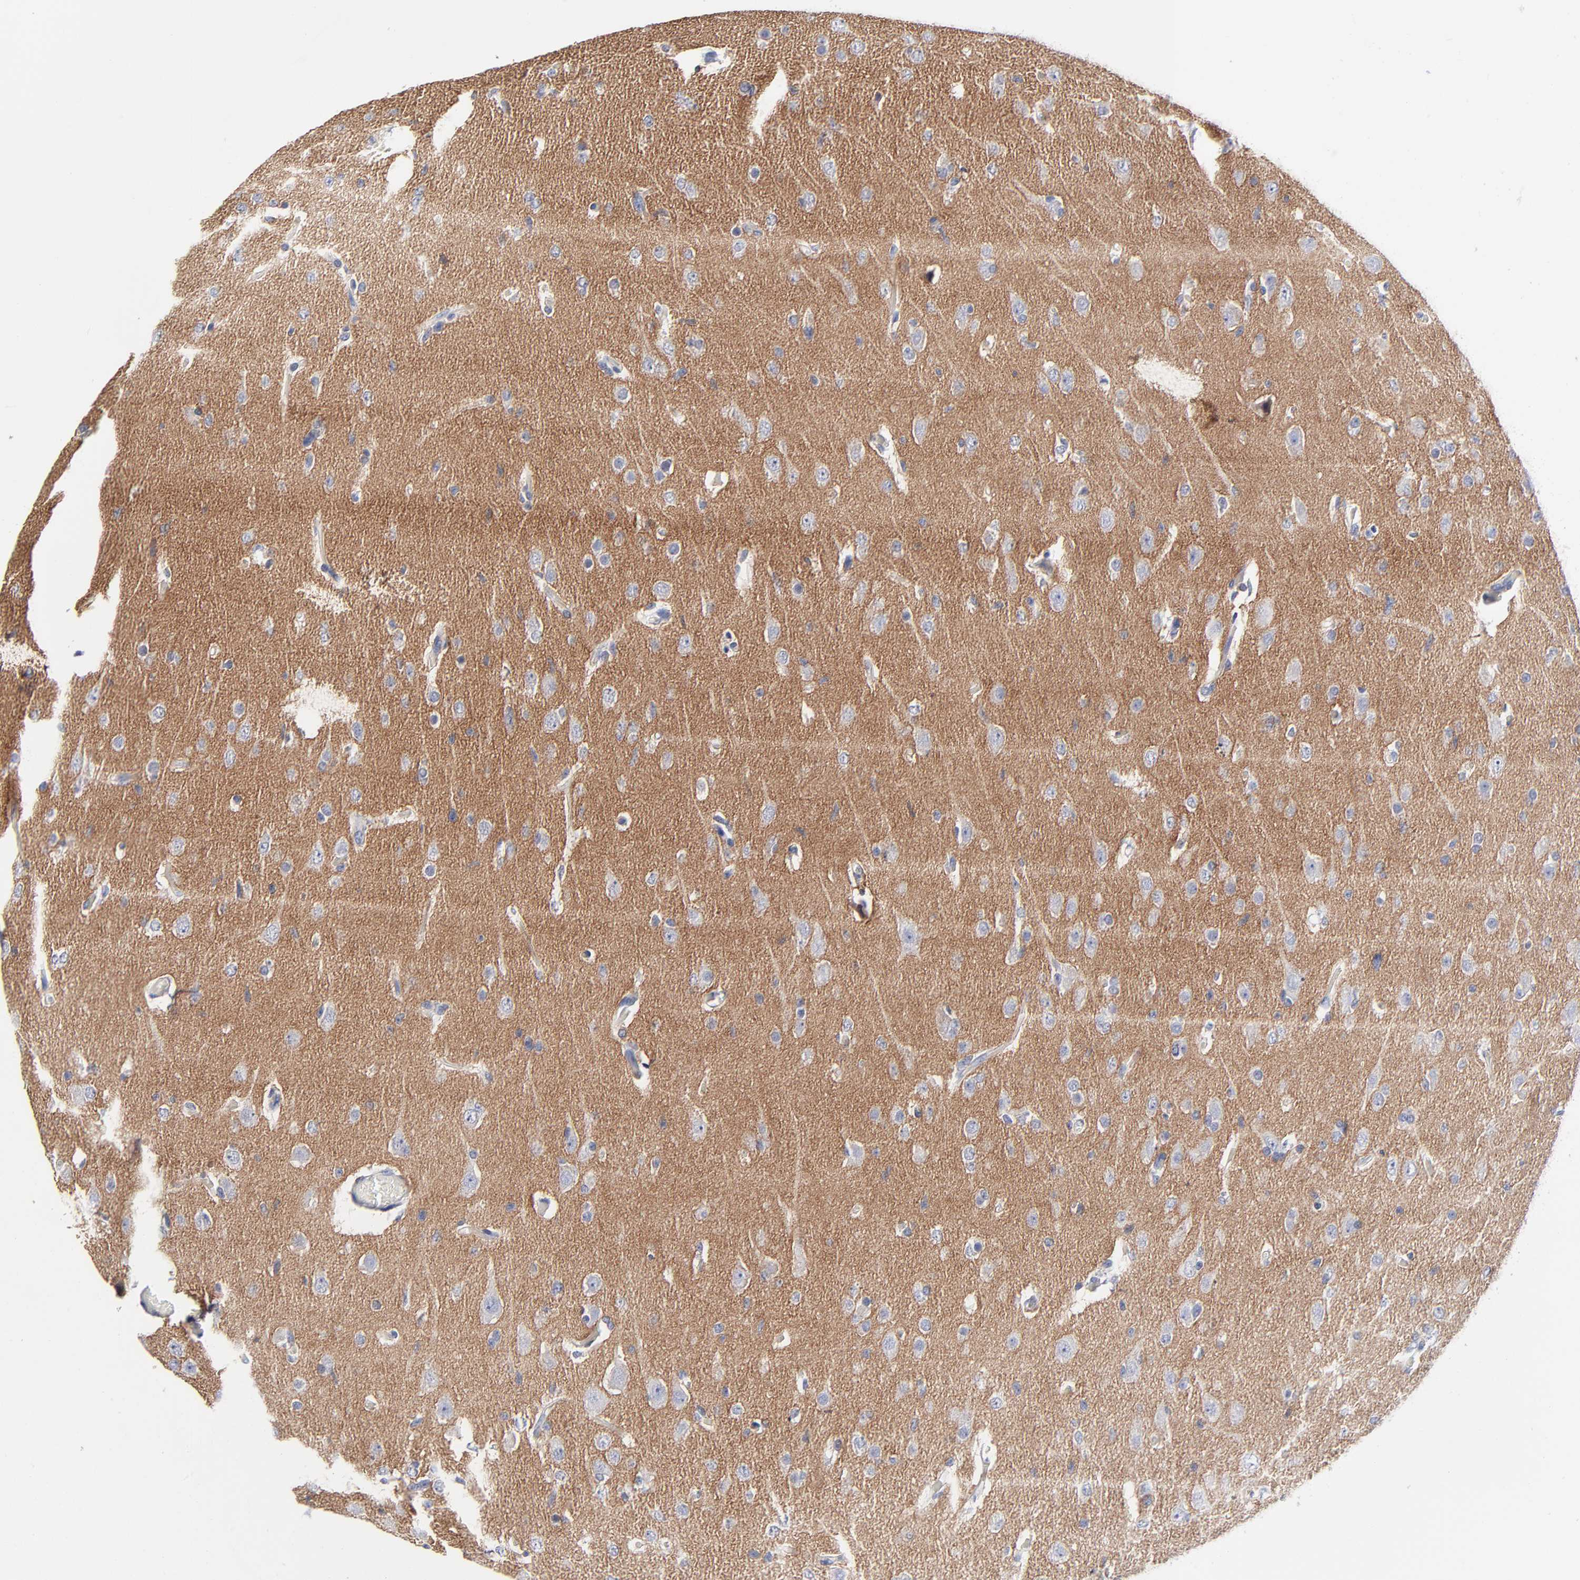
{"staining": {"intensity": "negative", "quantity": "none", "location": "none"}, "tissue": "glioma", "cell_type": "Tumor cells", "image_type": "cancer", "snomed": [{"axis": "morphology", "description": "Glioma, malignant, High grade"}, {"axis": "topography", "description": "Brain"}], "caption": "Immunohistochemical staining of glioma exhibits no significant staining in tumor cells. Nuclei are stained in blue.", "gene": "CXADR", "patient": {"sex": "male", "age": 33}}